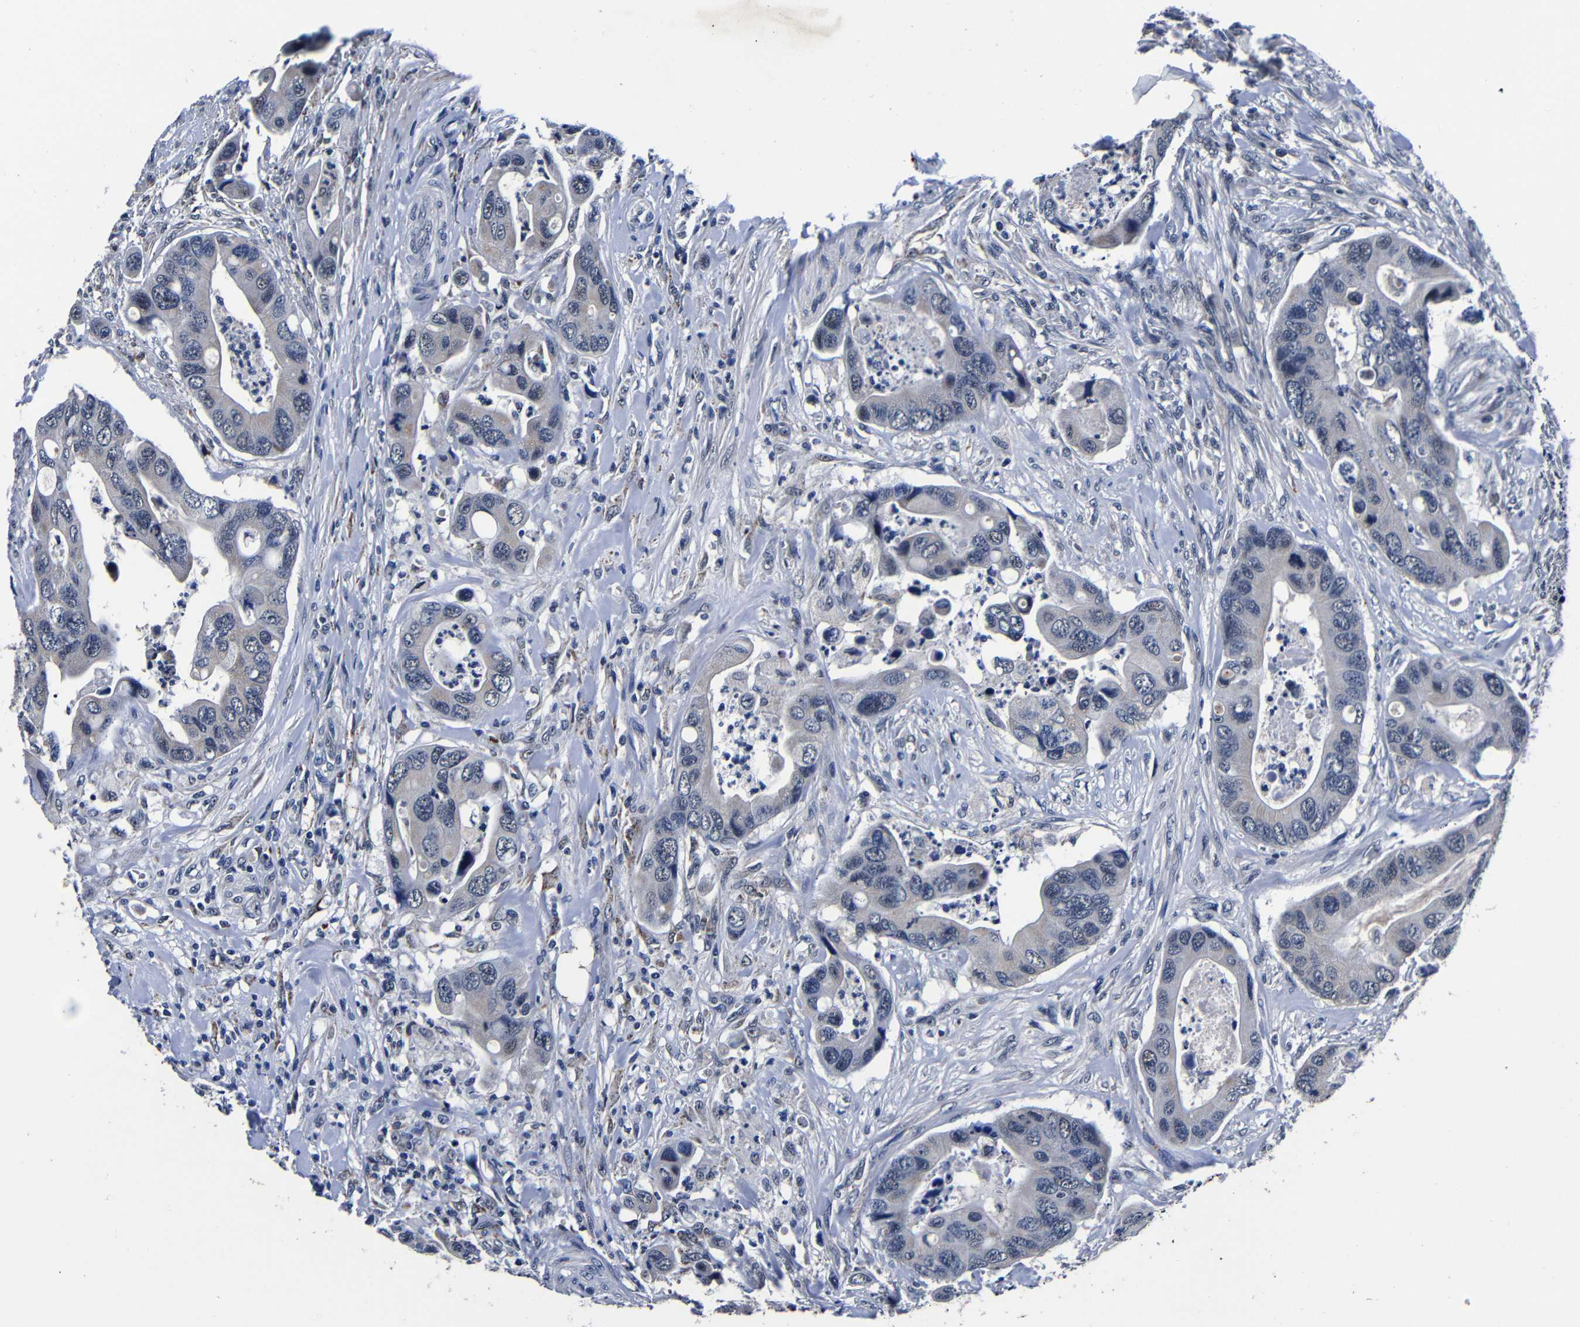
{"staining": {"intensity": "weak", "quantity": "<25%", "location": "cytoplasmic/membranous"}, "tissue": "colorectal cancer", "cell_type": "Tumor cells", "image_type": "cancer", "snomed": [{"axis": "morphology", "description": "Adenocarcinoma, NOS"}, {"axis": "topography", "description": "Rectum"}], "caption": "High power microscopy micrograph of an immunohistochemistry image of colorectal adenocarcinoma, revealing no significant expression in tumor cells.", "gene": "DEPP1", "patient": {"sex": "female", "age": 57}}